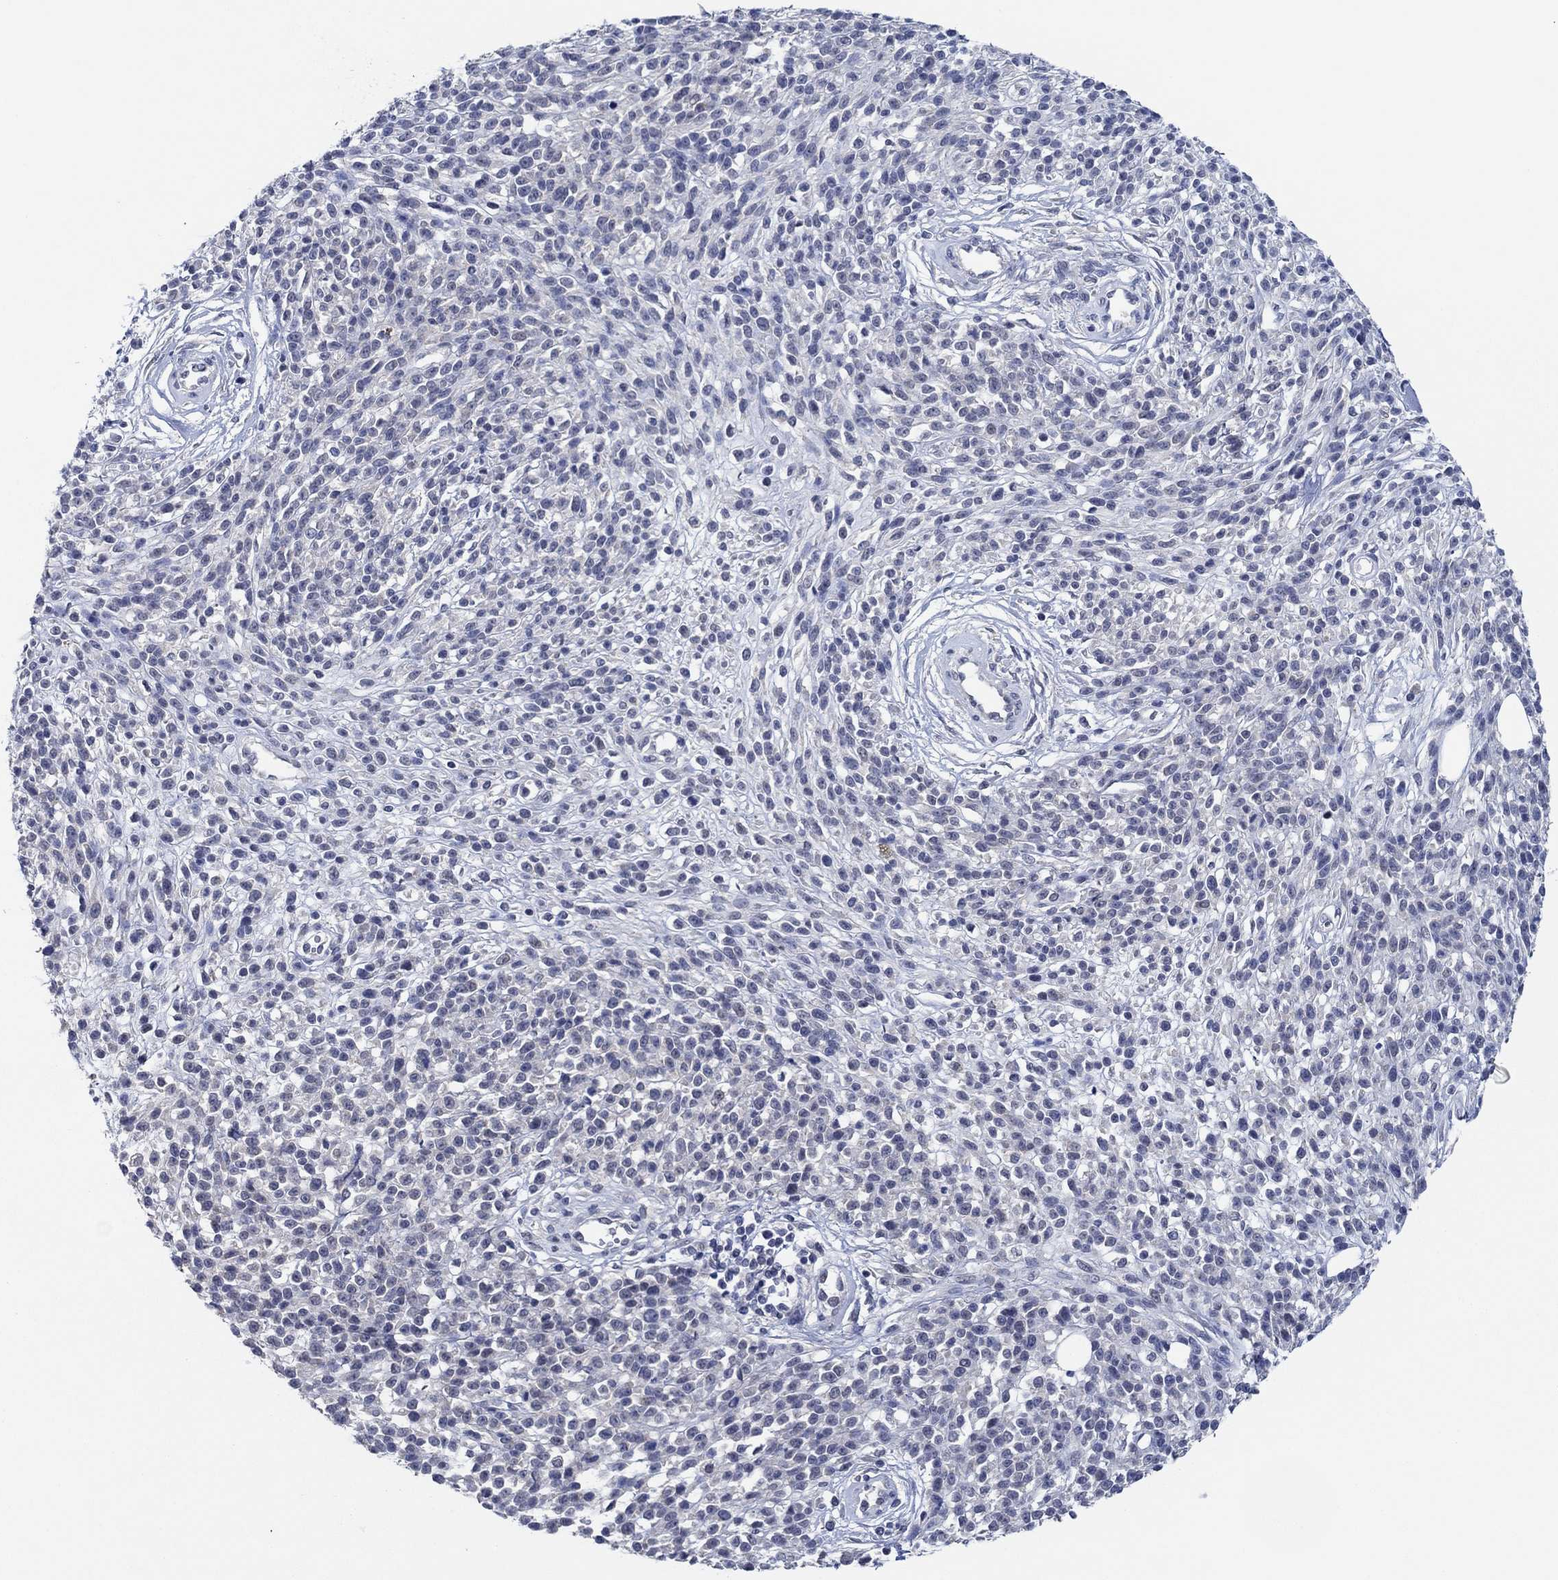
{"staining": {"intensity": "negative", "quantity": "none", "location": "none"}, "tissue": "melanoma", "cell_type": "Tumor cells", "image_type": "cancer", "snomed": [{"axis": "morphology", "description": "Malignant melanoma, NOS"}, {"axis": "topography", "description": "Skin"}, {"axis": "topography", "description": "Skin of trunk"}], "caption": "Histopathology image shows no significant protein positivity in tumor cells of melanoma.", "gene": "PRRT3", "patient": {"sex": "male", "age": 74}}